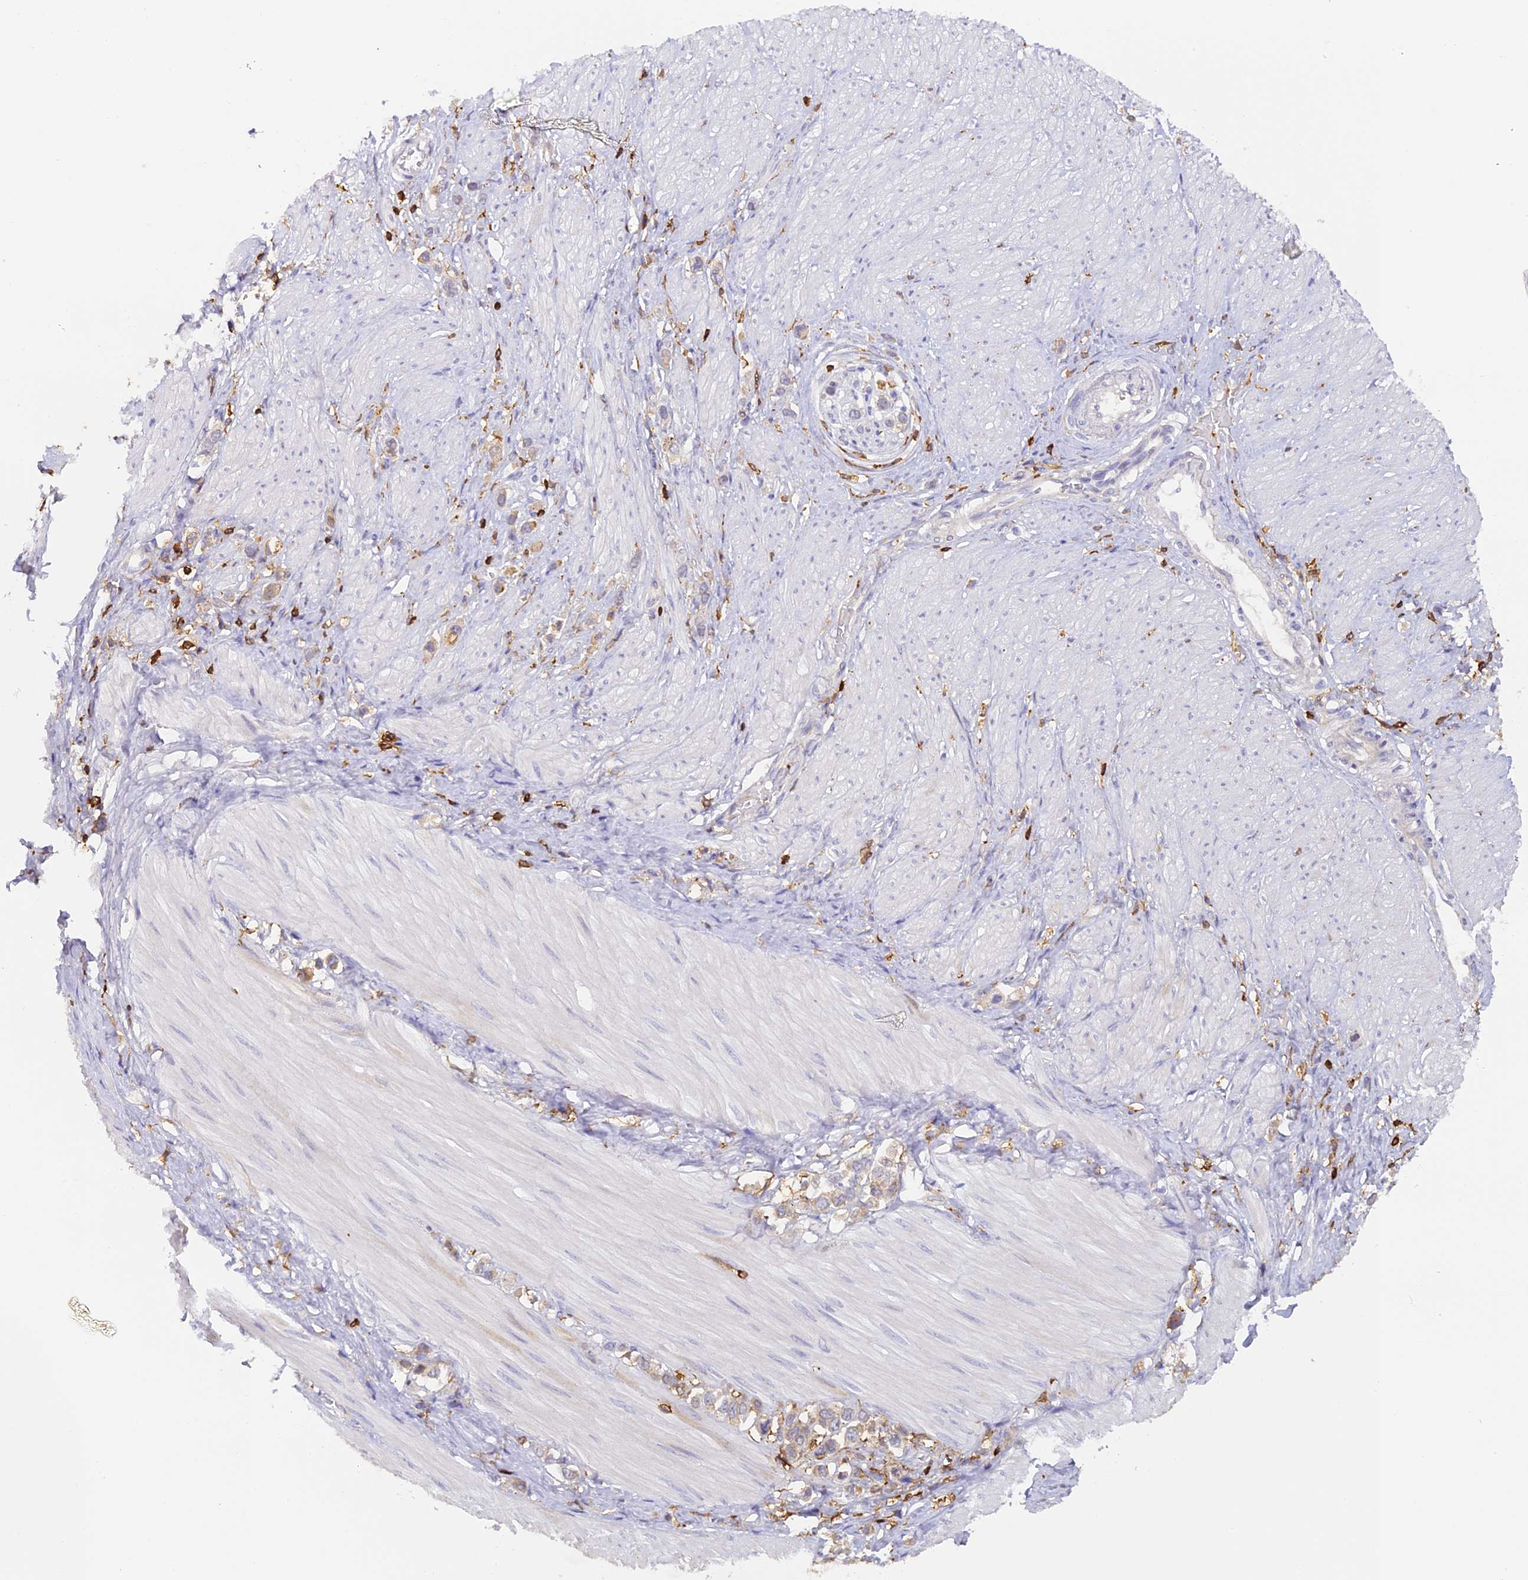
{"staining": {"intensity": "weak", "quantity": "25%-75%", "location": "cytoplasmic/membranous"}, "tissue": "stomach cancer", "cell_type": "Tumor cells", "image_type": "cancer", "snomed": [{"axis": "morphology", "description": "Adenocarcinoma, NOS"}, {"axis": "topography", "description": "Stomach"}], "caption": "Human stomach cancer stained with a protein marker exhibits weak staining in tumor cells.", "gene": "FYB1", "patient": {"sex": "female", "age": 65}}